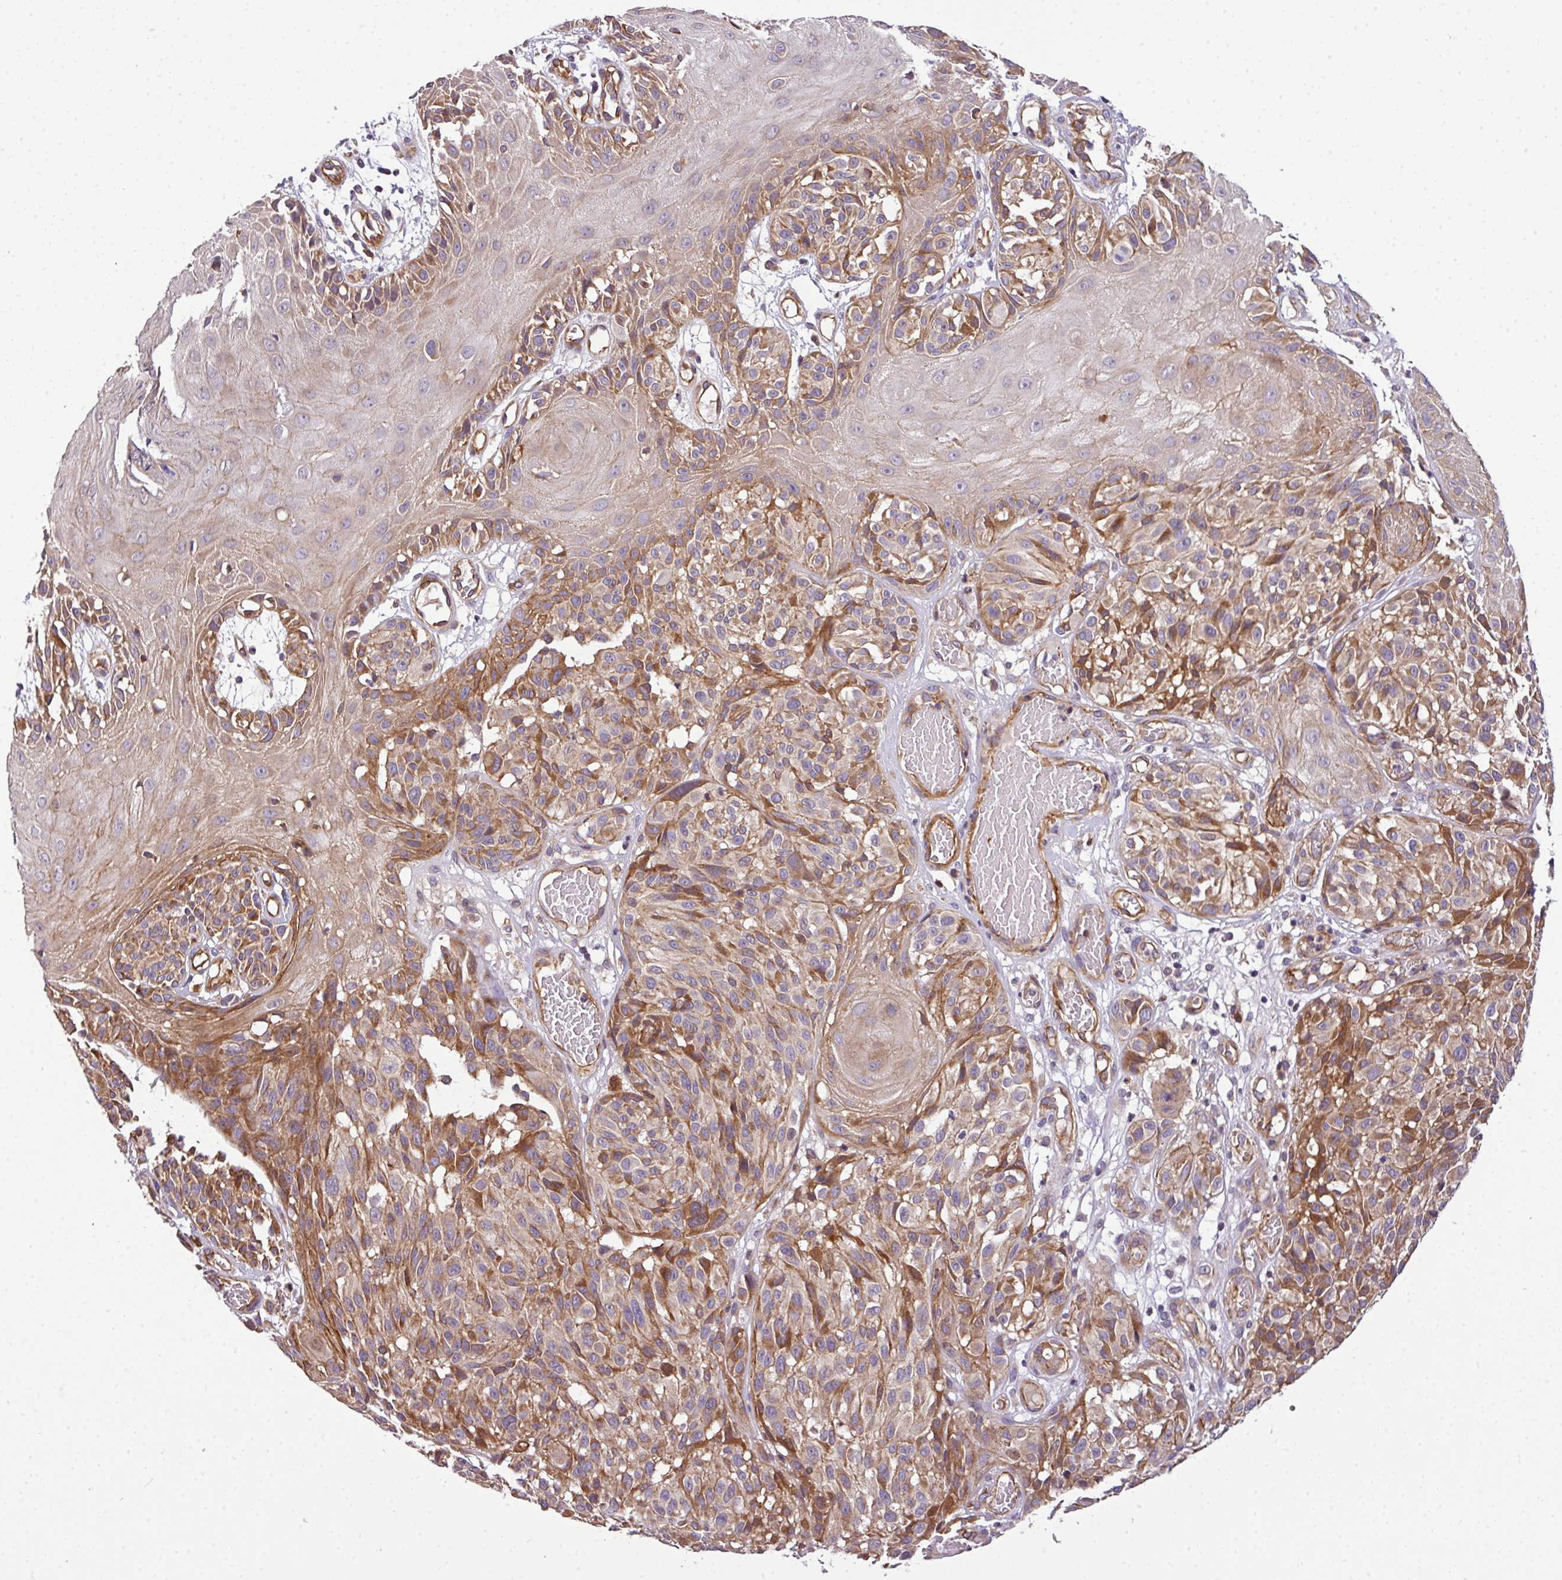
{"staining": {"intensity": "moderate", "quantity": "25%-75%", "location": "cytoplasmic/membranous"}, "tissue": "melanoma", "cell_type": "Tumor cells", "image_type": "cancer", "snomed": [{"axis": "morphology", "description": "Malignant melanoma, NOS"}, {"axis": "topography", "description": "Skin"}], "caption": "The photomicrograph shows staining of malignant melanoma, revealing moderate cytoplasmic/membranous protein expression (brown color) within tumor cells. (brown staining indicates protein expression, while blue staining denotes nuclei).", "gene": "CASS4", "patient": {"sex": "male", "age": 83}}